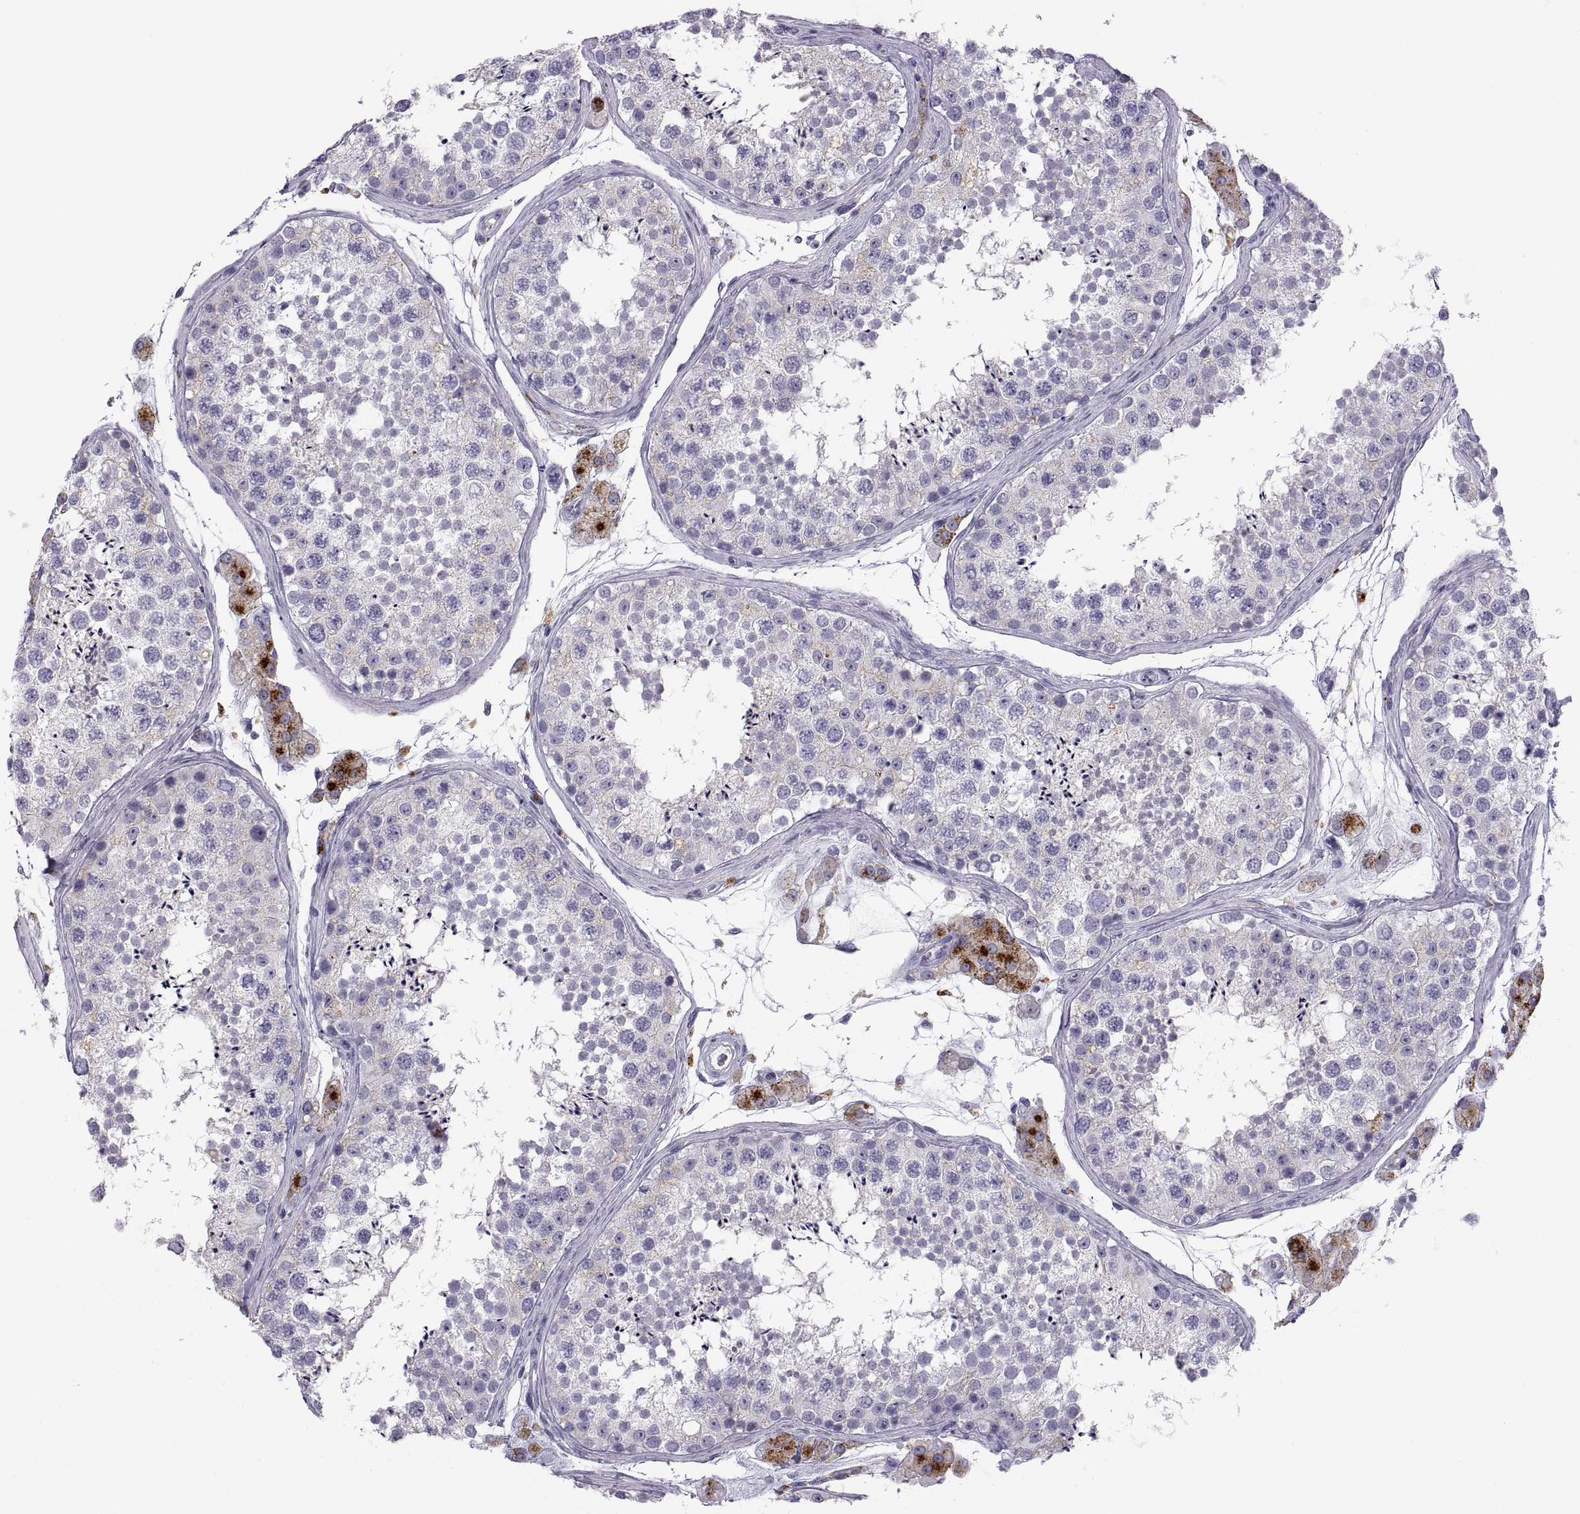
{"staining": {"intensity": "weak", "quantity": "<25%", "location": "cytoplasmic/membranous"}, "tissue": "testis", "cell_type": "Cells in seminiferous ducts", "image_type": "normal", "snomed": [{"axis": "morphology", "description": "Normal tissue, NOS"}, {"axis": "topography", "description": "Testis"}], "caption": "This is an immunohistochemistry photomicrograph of normal testis. There is no expression in cells in seminiferous ducts.", "gene": "RGS19", "patient": {"sex": "male", "age": 41}}